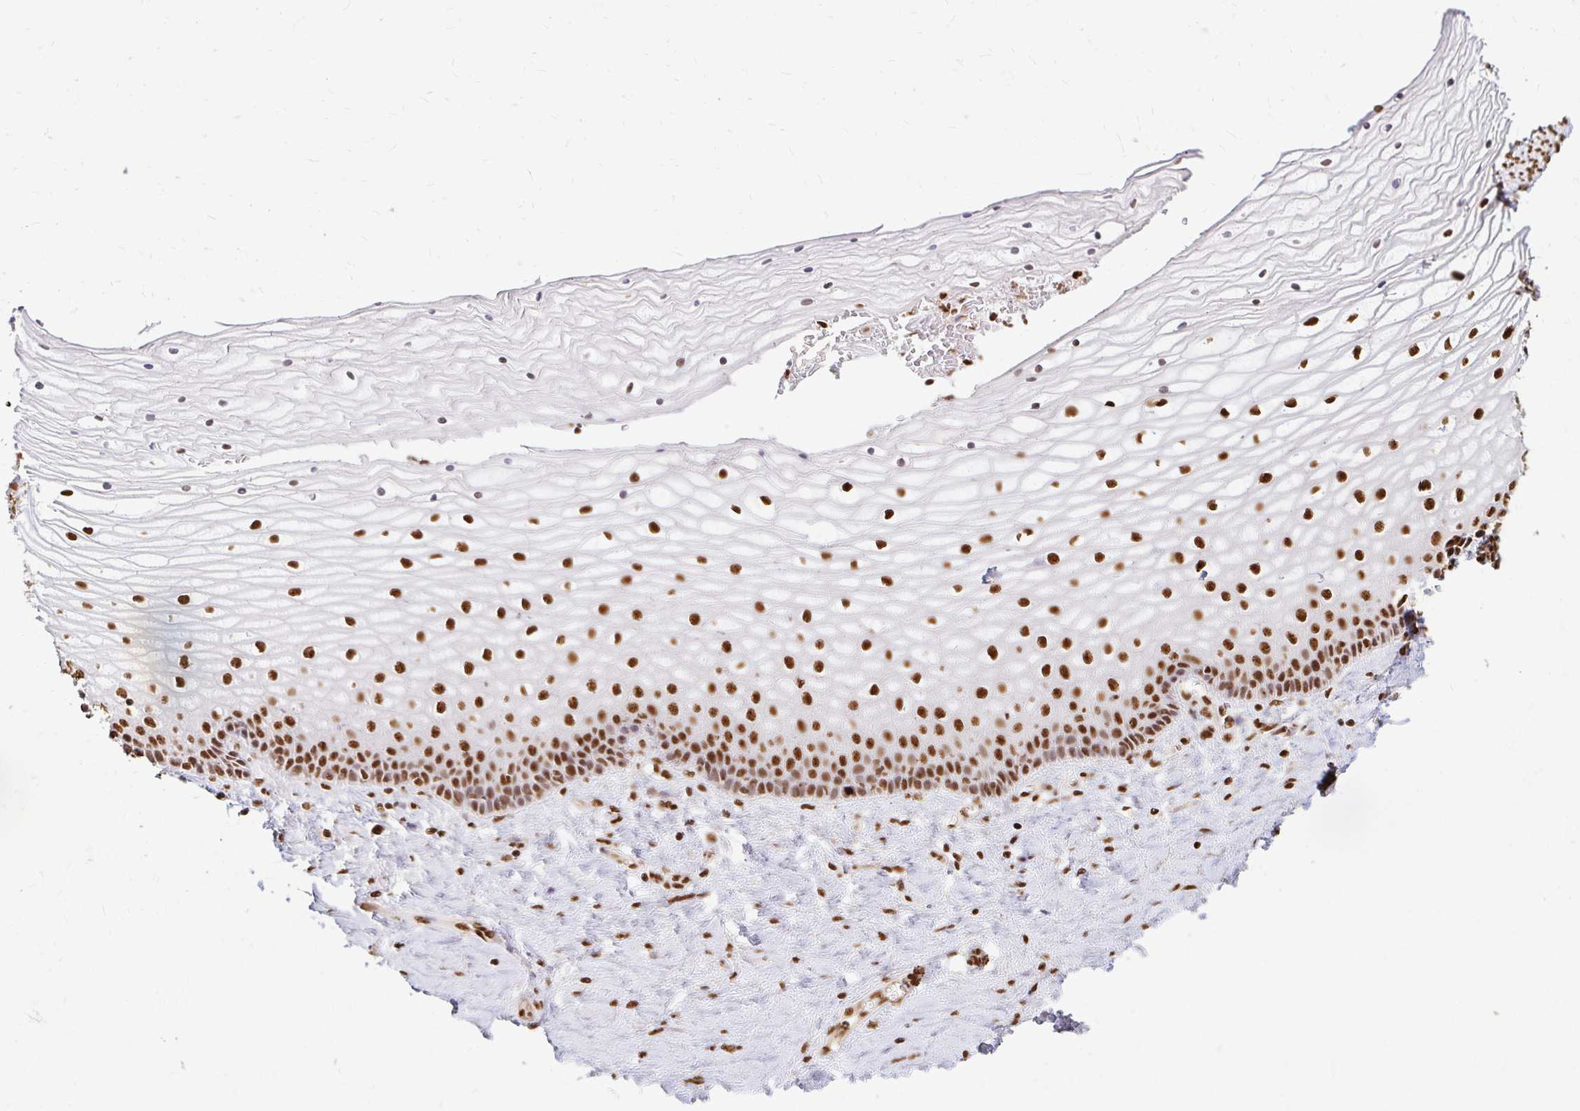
{"staining": {"intensity": "strong", "quantity": ">75%", "location": "nuclear"}, "tissue": "vagina", "cell_type": "Squamous epithelial cells", "image_type": "normal", "snomed": [{"axis": "morphology", "description": "Normal tissue, NOS"}, {"axis": "topography", "description": "Vagina"}], "caption": "High-magnification brightfield microscopy of benign vagina stained with DAB (3,3'-diaminobenzidine) (brown) and counterstained with hematoxylin (blue). squamous epithelial cells exhibit strong nuclear staining is identified in about>75% of cells.", "gene": "HNRNPU", "patient": {"sex": "female", "age": 45}}